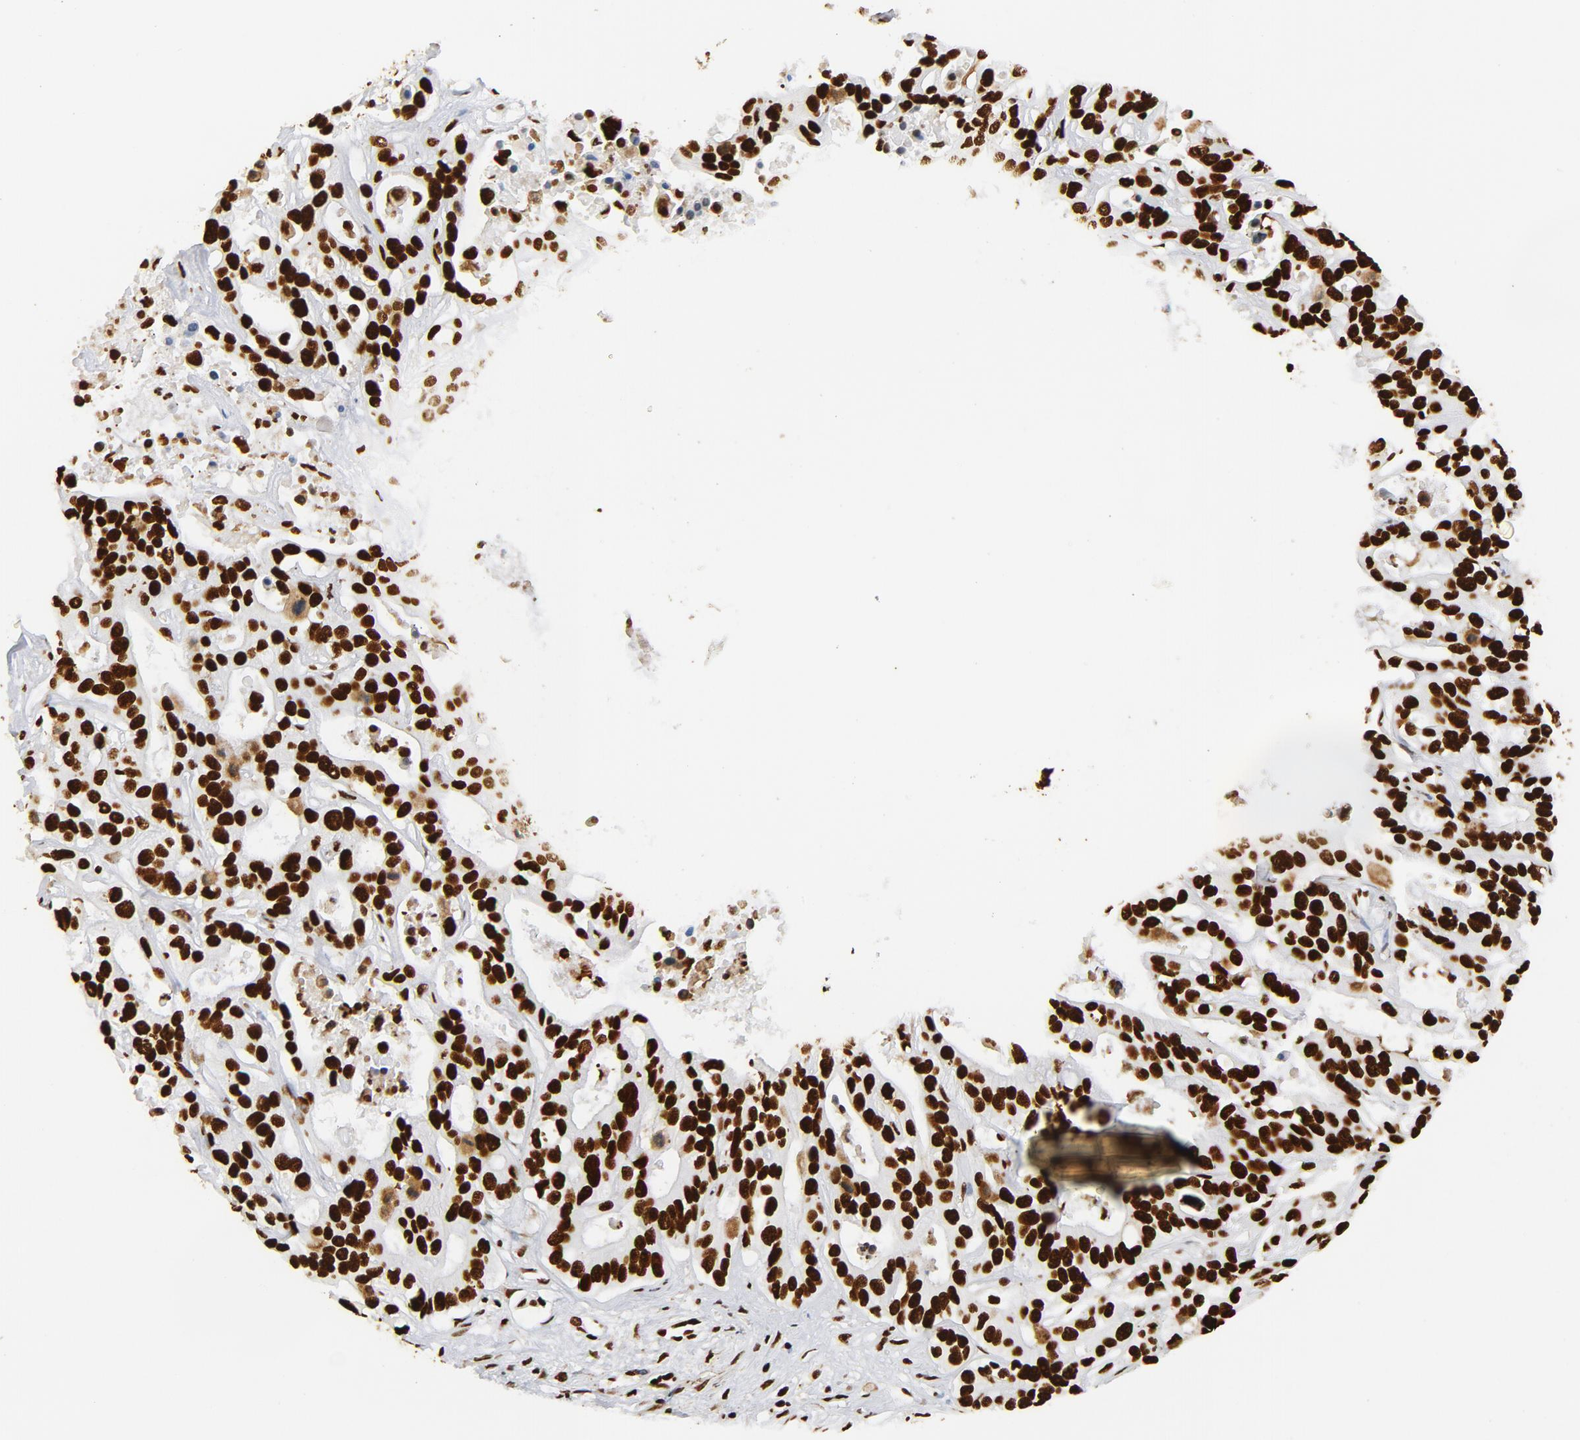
{"staining": {"intensity": "strong", "quantity": ">75%", "location": "nuclear"}, "tissue": "liver cancer", "cell_type": "Tumor cells", "image_type": "cancer", "snomed": [{"axis": "morphology", "description": "Cholangiocarcinoma"}, {"axis": "topography", "description": "Liver"}], "caption": "An immunohistochemistry micrograph of tumor tissue is shown. Protein staining in brown labels strong nuclear positivity in cholangiocarcinoma (liver) within tumor cells.", "gene": "XRCC6", "patient": {"sex": "female", "age": 65}}